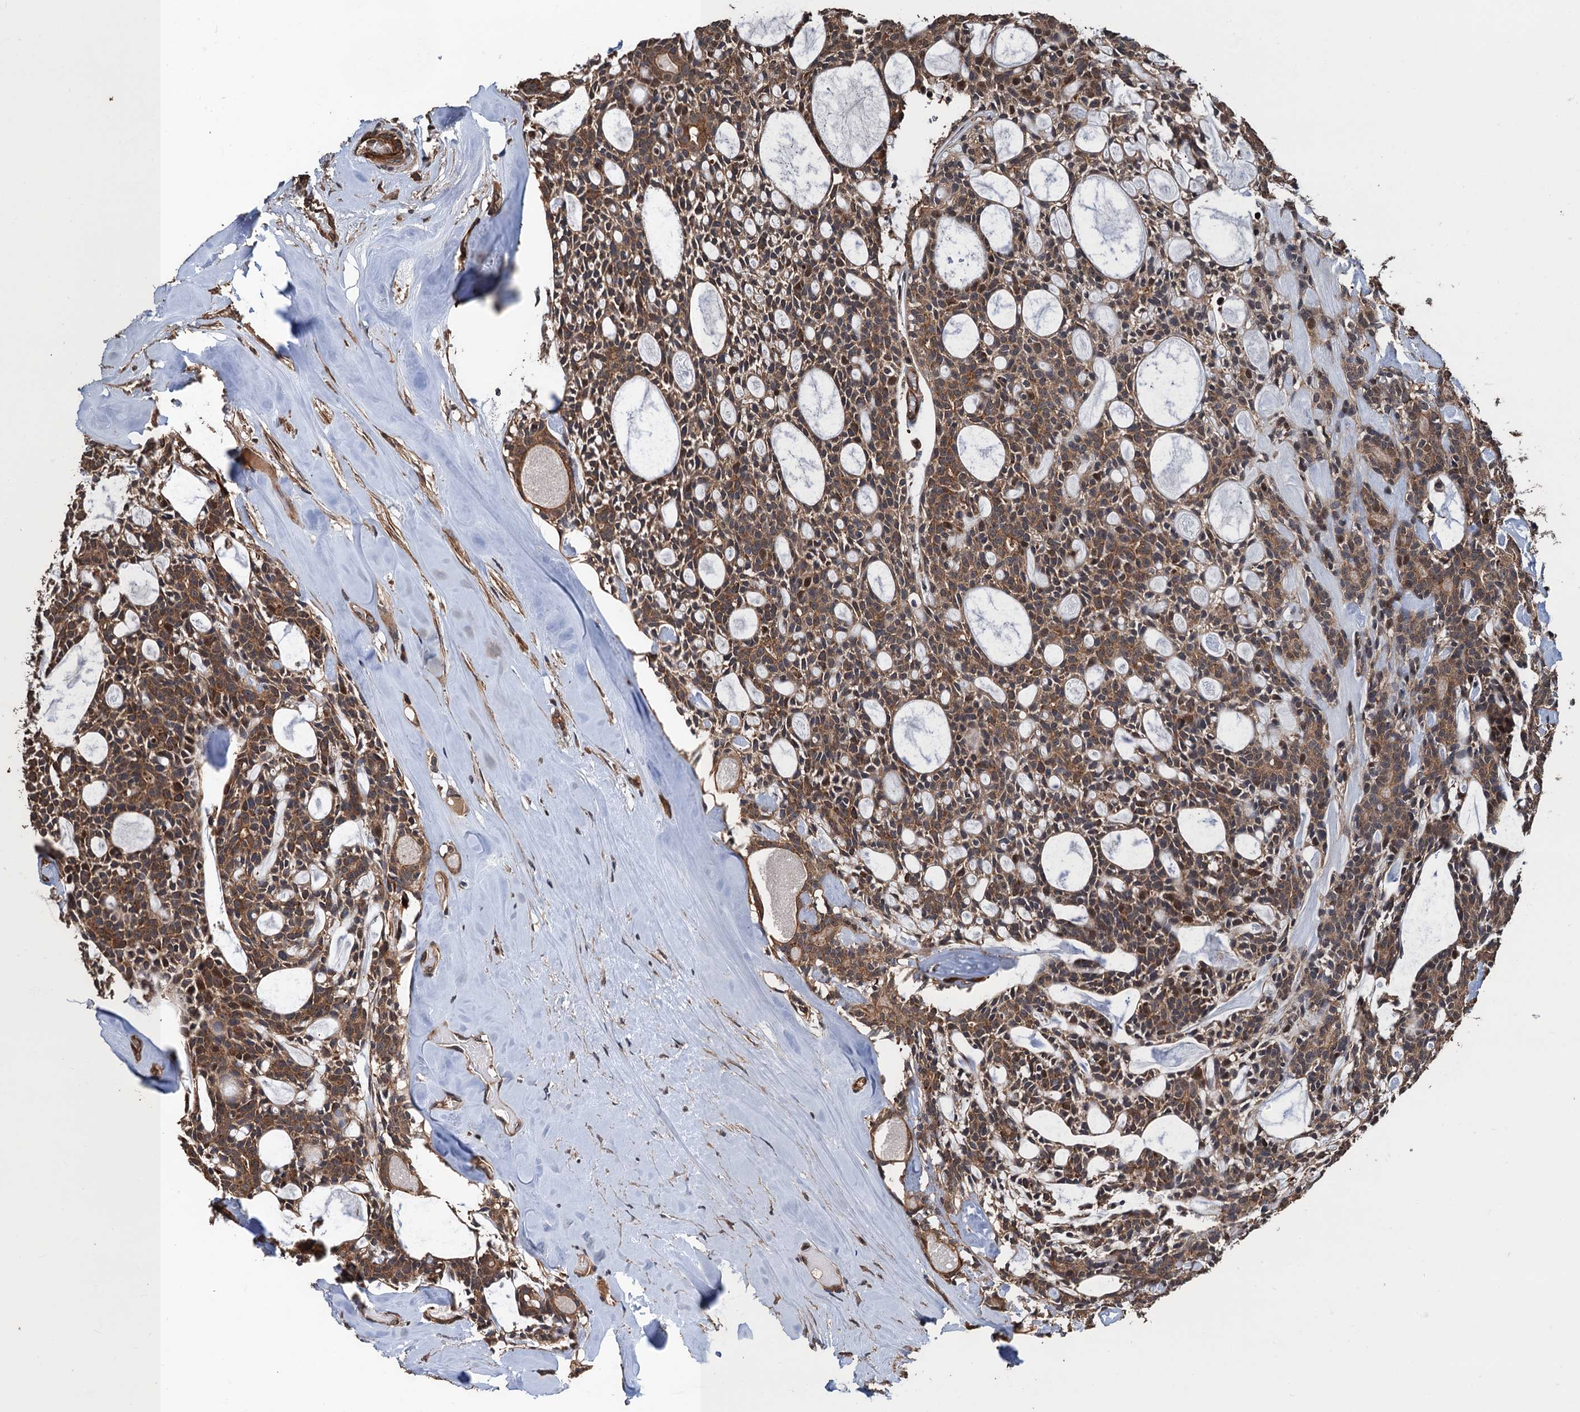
{"staining": {"intensity": "moderate", "quantity": ">75%", "location": "cytoplasmic/membranous"}, "tissue": "head and neck cancer", "cell_type": "Tumor cells", "image_type": "cancer", "snomed": [{"axis": "morphology", "description": "Adenocarcinoma, NOS"}, {"axis": "topography", "description": "Salivary gland"}, {"axis": "topography", "description": "Head-Neck"}], "caption": "Moderate cytoplasmic/membranous staining for a protein is identified in about >75% of tumor cells of adenocarcinoma (head and neck) using IHC.", "gene": "PPP4R1", "patient": {"sex": "male", "age": 55}}